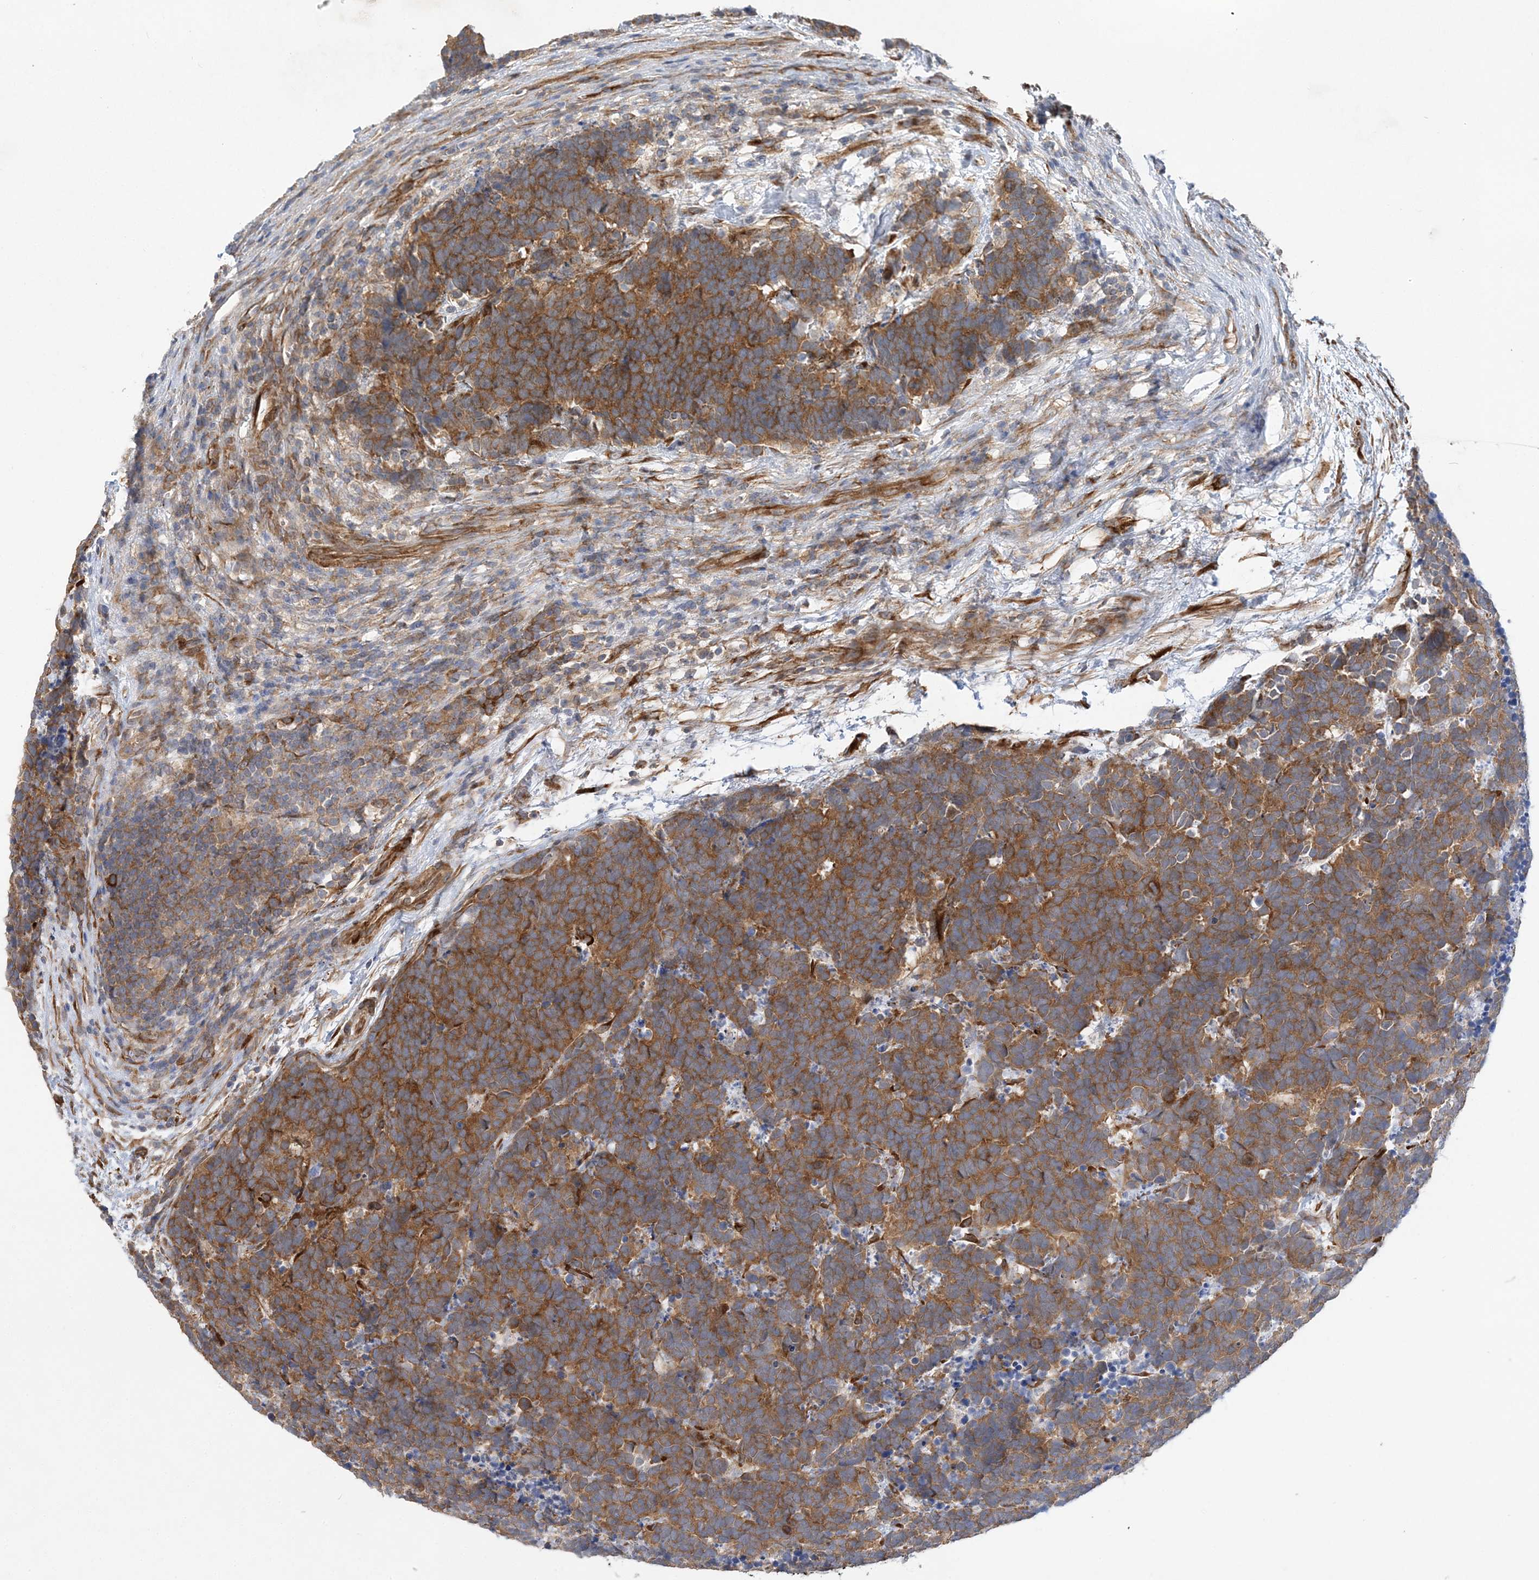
{"staining": {"intensity": "moderate", "quantity": ">75%", "location": "cytoplasmic/membranous"}, "tissue": "carcinoid", "cell_type": "Tumor cells", "image_type": "cancer", "snomed": [{"axis": "morphology", "description": "Carcinoma, NOS"}, {"axis": "morphology", "description": "Carcinoid, malignant, NOS"}, {"axis": "topography", "description": "Urinary bladder"}], "caption": "A brown stain shows moderate cytoplasmic/membranous staining of a protein in carcinoid tumor cells.", "gene": "MAP4K5", "patient": {"sex": "male", "age": 57}}